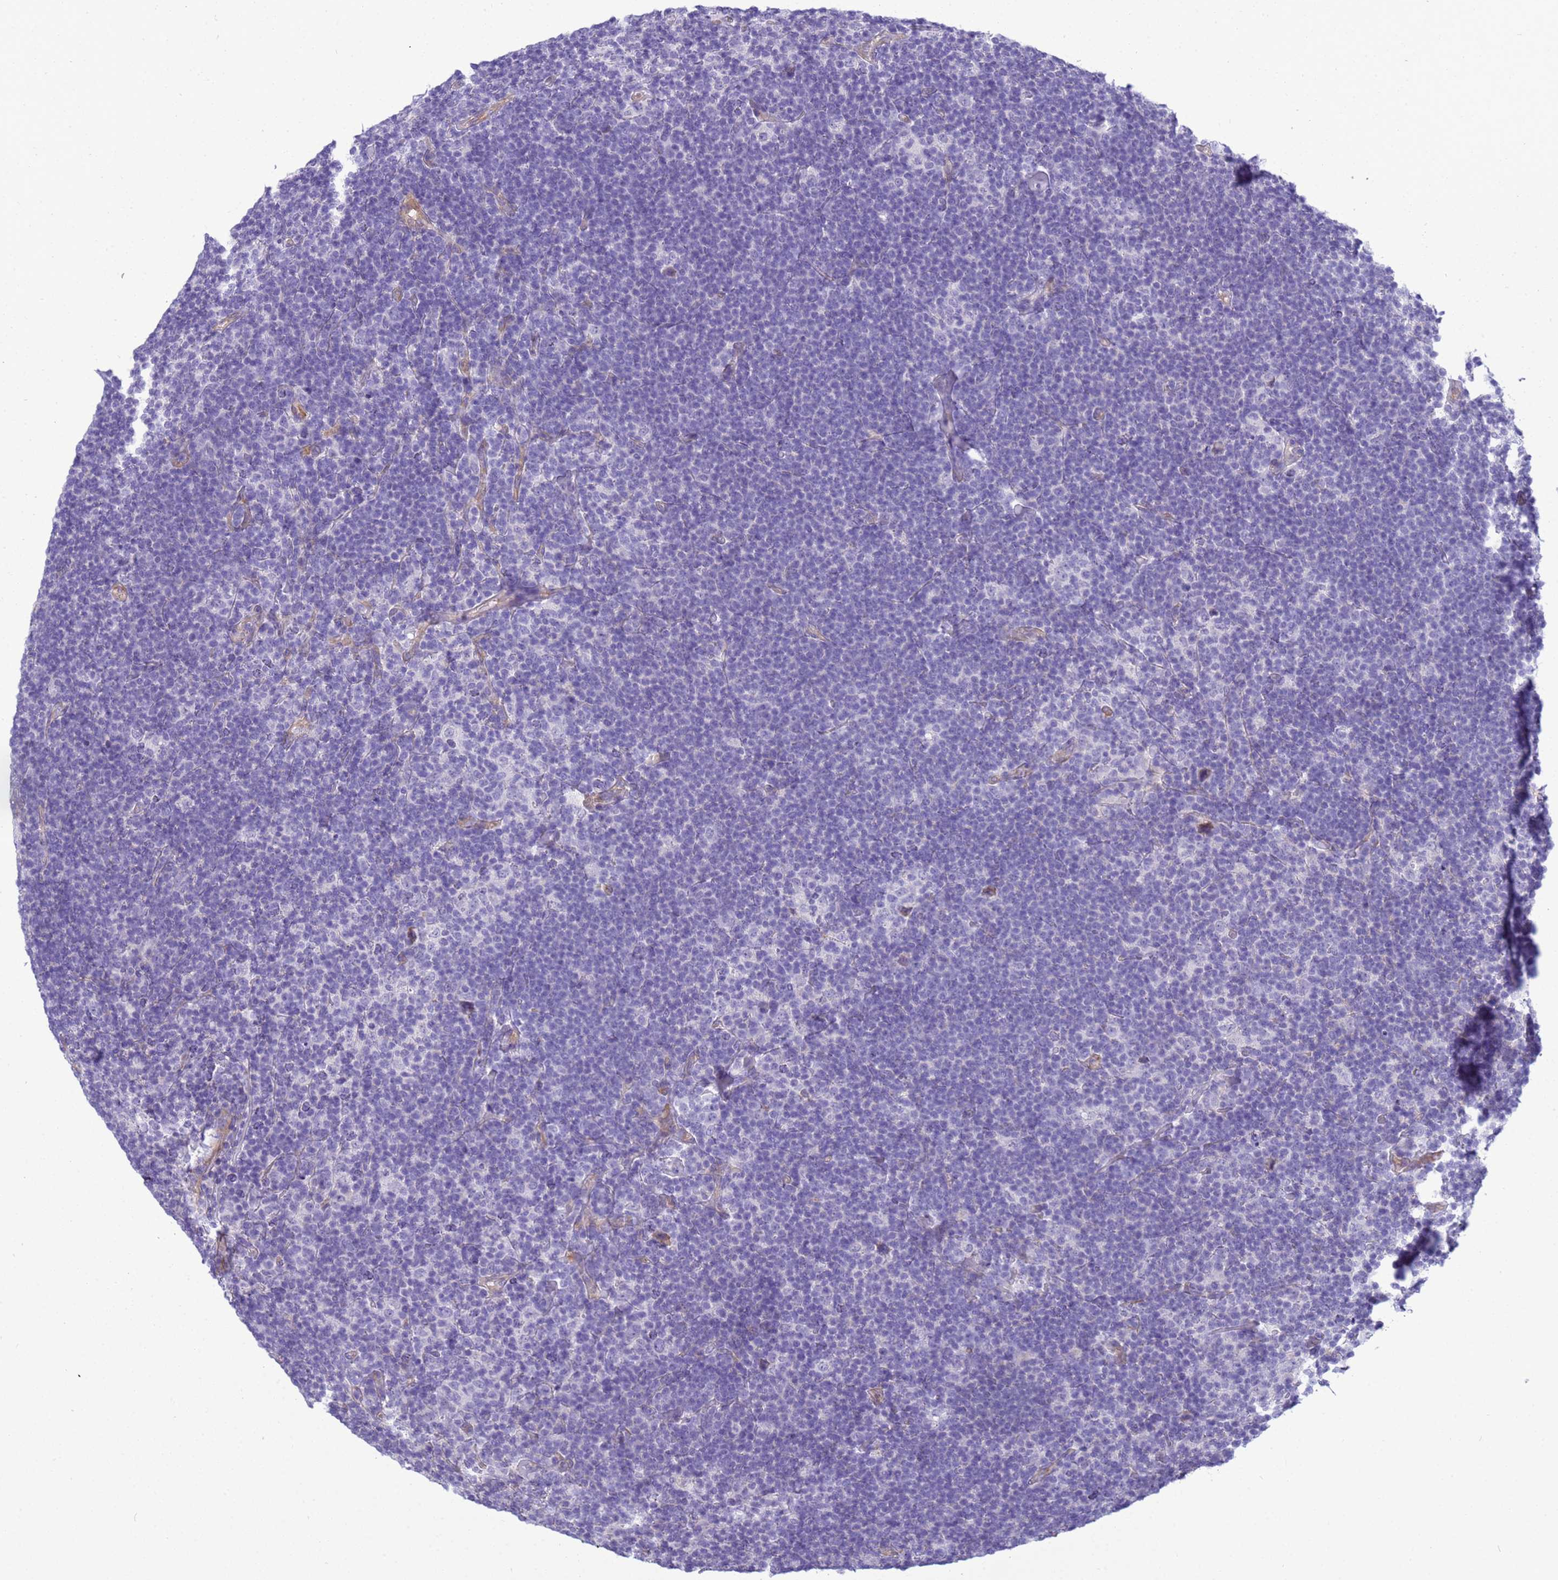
{"staining": {"intensity": "negative", "quantity": "none", "location": "none"}, "tissue": "lymphoma", "cell_type": "Tumor cells", "image_type": "cancer", "snomed": [{"axis": "morphology", "description": "Hodgkin's disease, NOS"}, {"axis": "topography", "description": "Lymph node"}], "caption": "DAB (3,3'-diaminobenzidine) immunohistochemical staining of Hodgkin's disease exhibits no significant expression in tumor cells. The staining was performed using DAB to visualize the protein expression in brown, while the nuclei were stained in blue with hematoxylin (Magnification: 20x).", "gene": "ITGB4", "patient": {"sex": "female", "age": 57}}